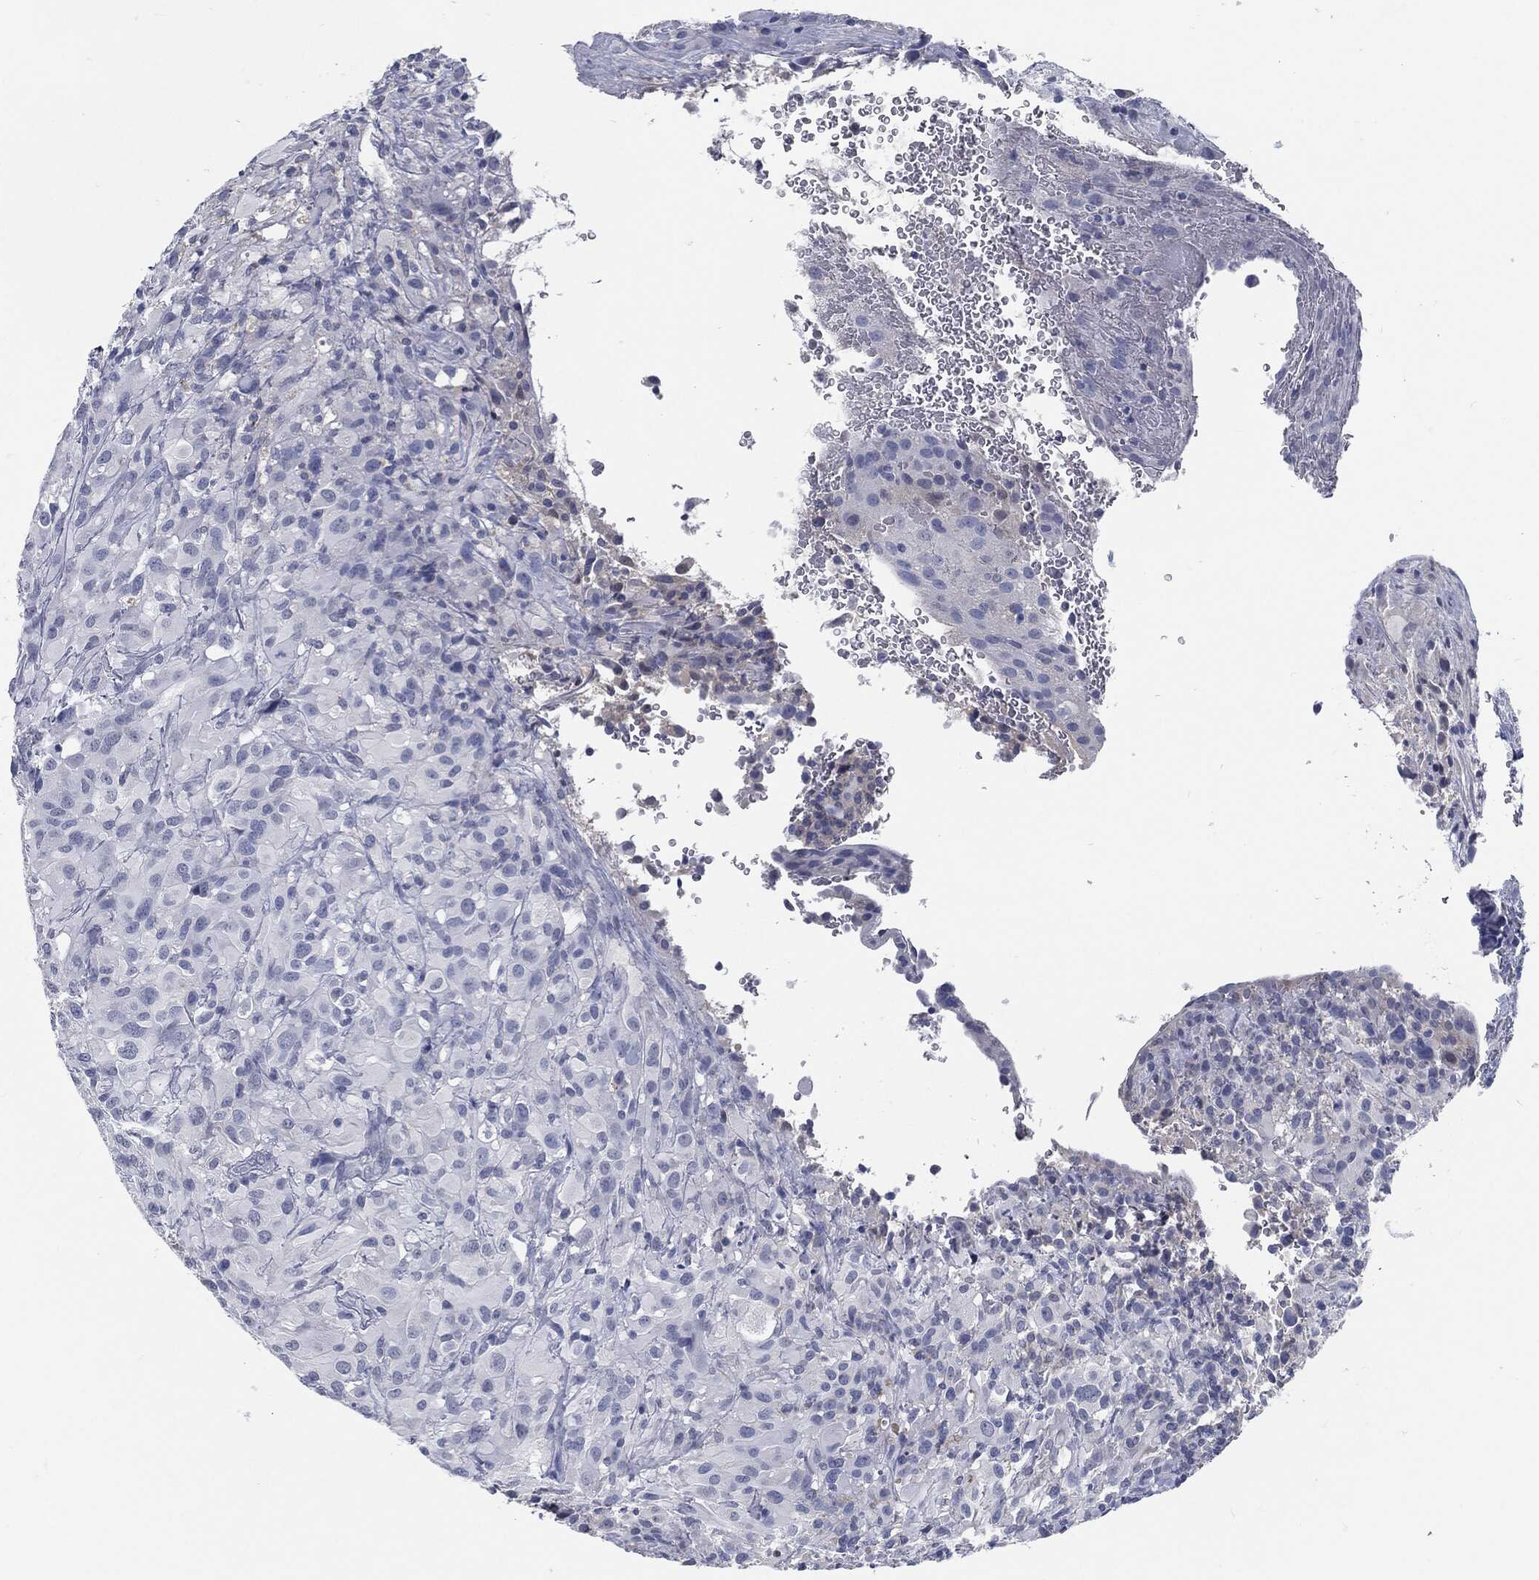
{"staining": {"intensity": "negative", "quantity": "none", "location": "none"}, "tissue": "glioma", "cell_type": "Tumor cells", "image_type": "cancer", "snomed": [{"axis": "morphology", "description": "Glioma, malignant, High grade"}, {"axis": "topography", "description": "Cerebral cortex"}], "caption": "This is a micrograph of IHC staining of malignant glioma (high-grade), which shows no expression in tumor cells.", "gene": "MST1", "patient": {"sex": "male", "age": 35}}